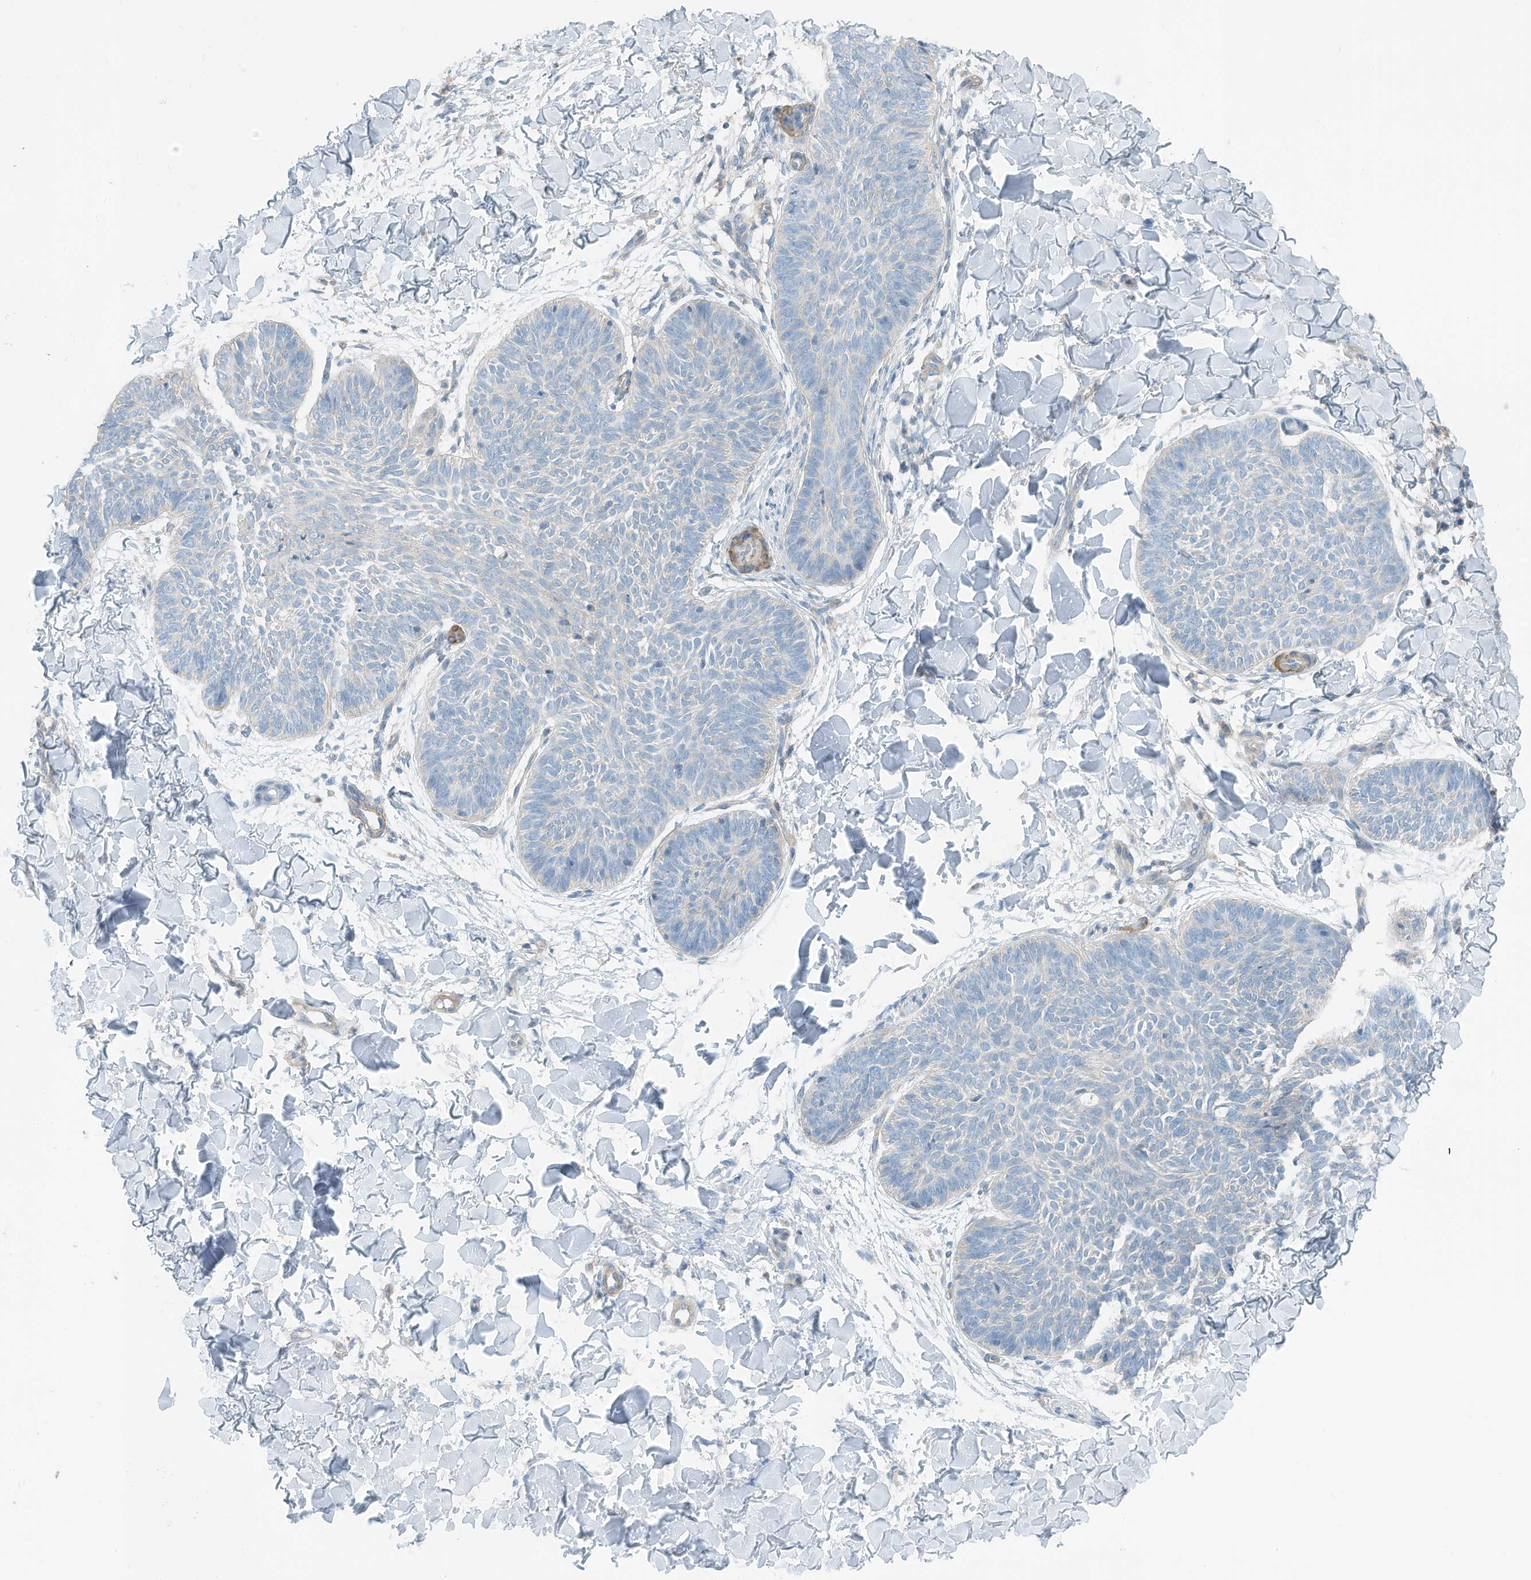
{"staining": {"intensity": "negative", "quantity": "none", "location": "none"}, "tissue": "skin cancer", "cell_type": "Tumor cells", "image_type": "cancer", "snomed": [{"axis": "morphology", "description": "Normal tissue, NOS"}, {"axis": "morphology", "description": "Basal cell carcinoma"}, {"axis": "topography", "description": "Skin"}], "caption": "Protein analysis of skin cancer displays no significant staining in tumor cells. (Immunohistochemistry (ihc), brightfield microscopy, high magnification).", "gene": "ZNF846", "patient": {"sex": "male", "age": 50}}